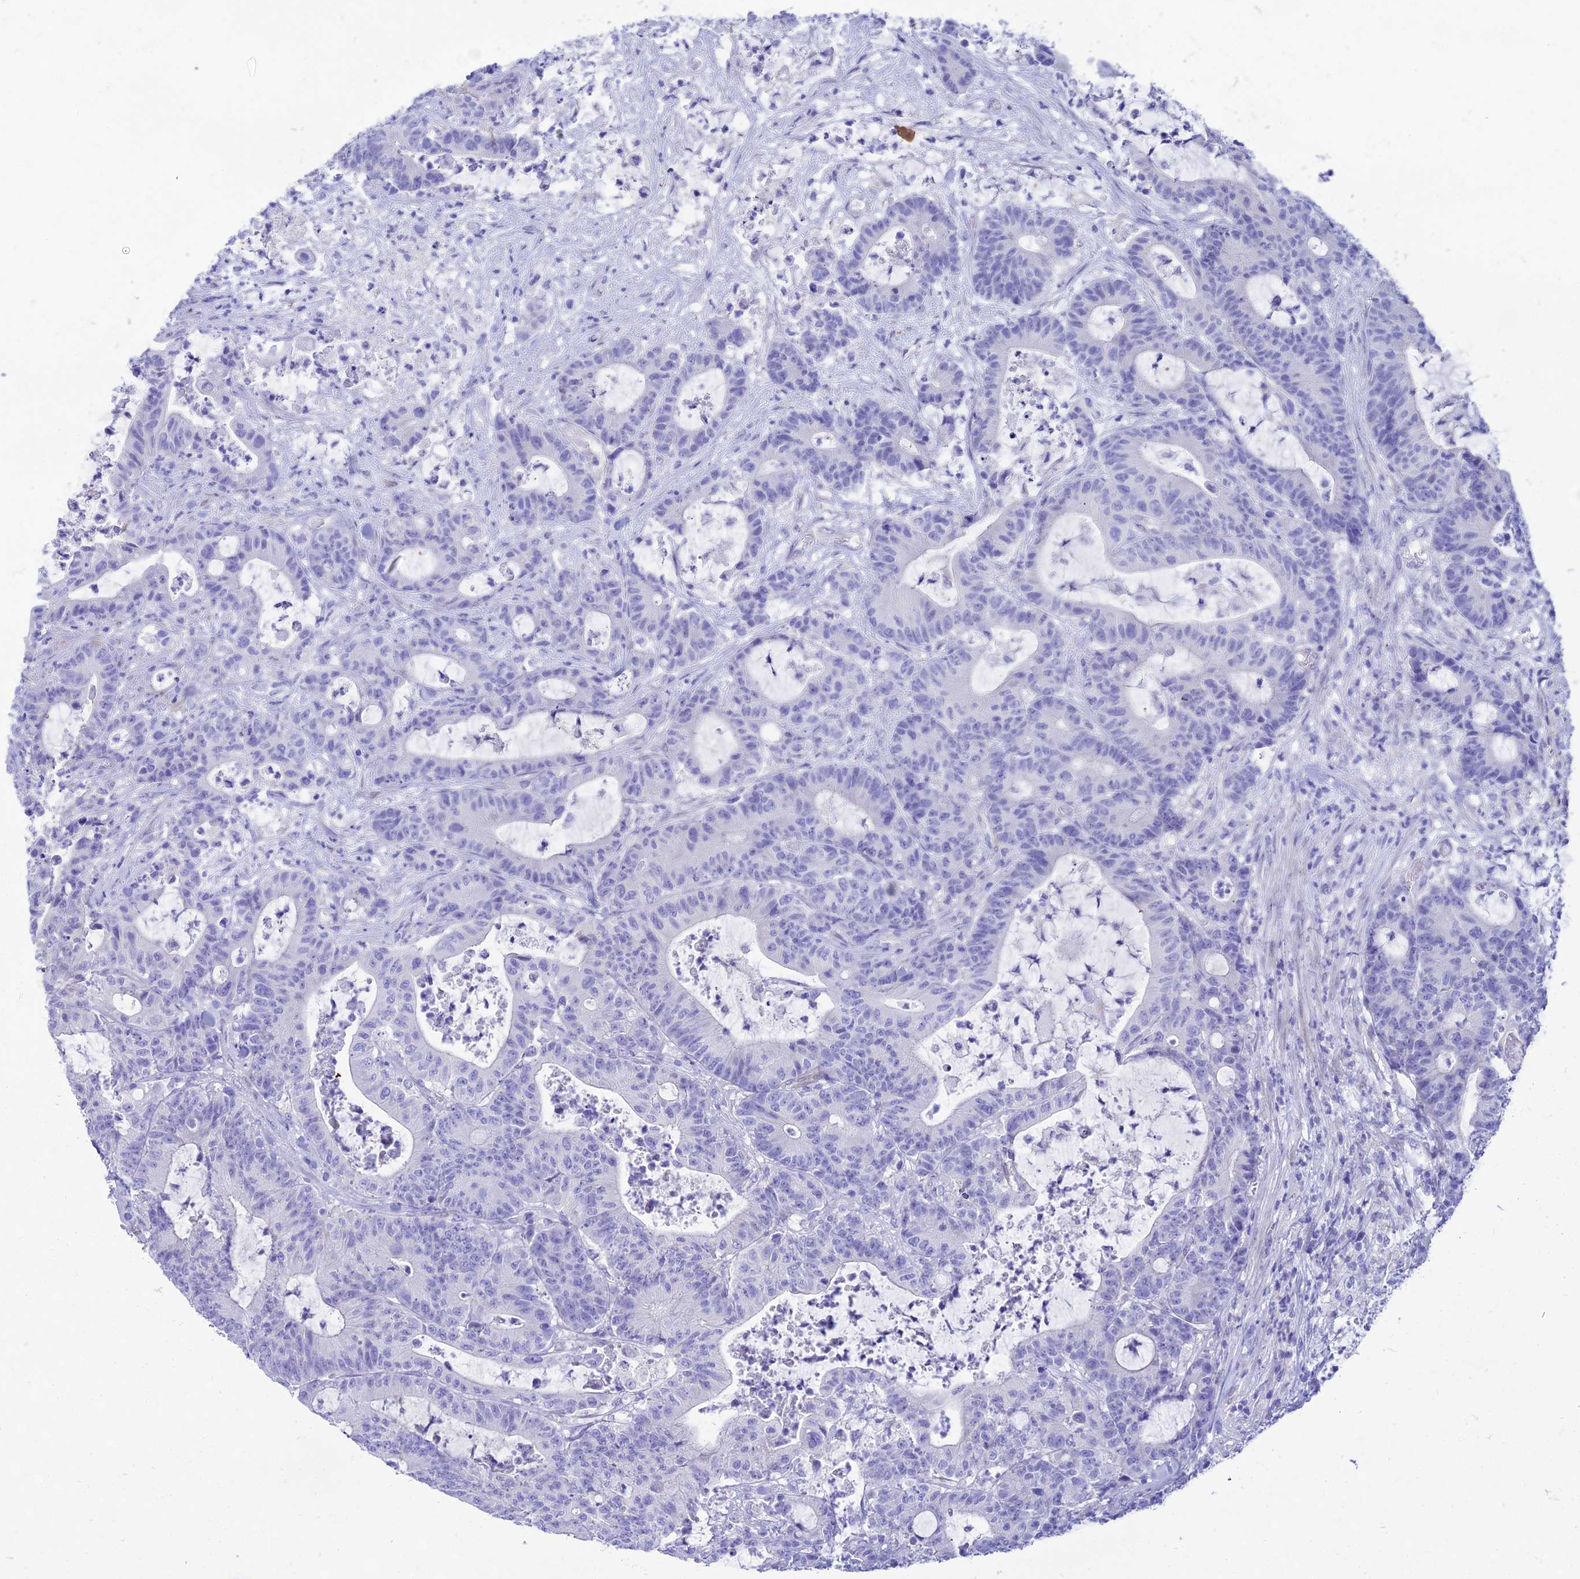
{"staining": {"intensity": "negative", "quantity": "none", "location": "none"}, "tissue": "colorectal cancer", "cell_type": "Tumor cells", "image_type": "cancer", "snomed": [{"axis": "morphology", "description": "Adenocarcinoma, NOS"}, {"axis": "topography", "description": "Colon"}], "caption": "Human colorectal adenocarcinoma stained for a protein using immunohistochemistry (IHC) exhibits no staining in tumor cells.", "gene": "TAC3", "patient": {"sex": "female", "age": 84}}